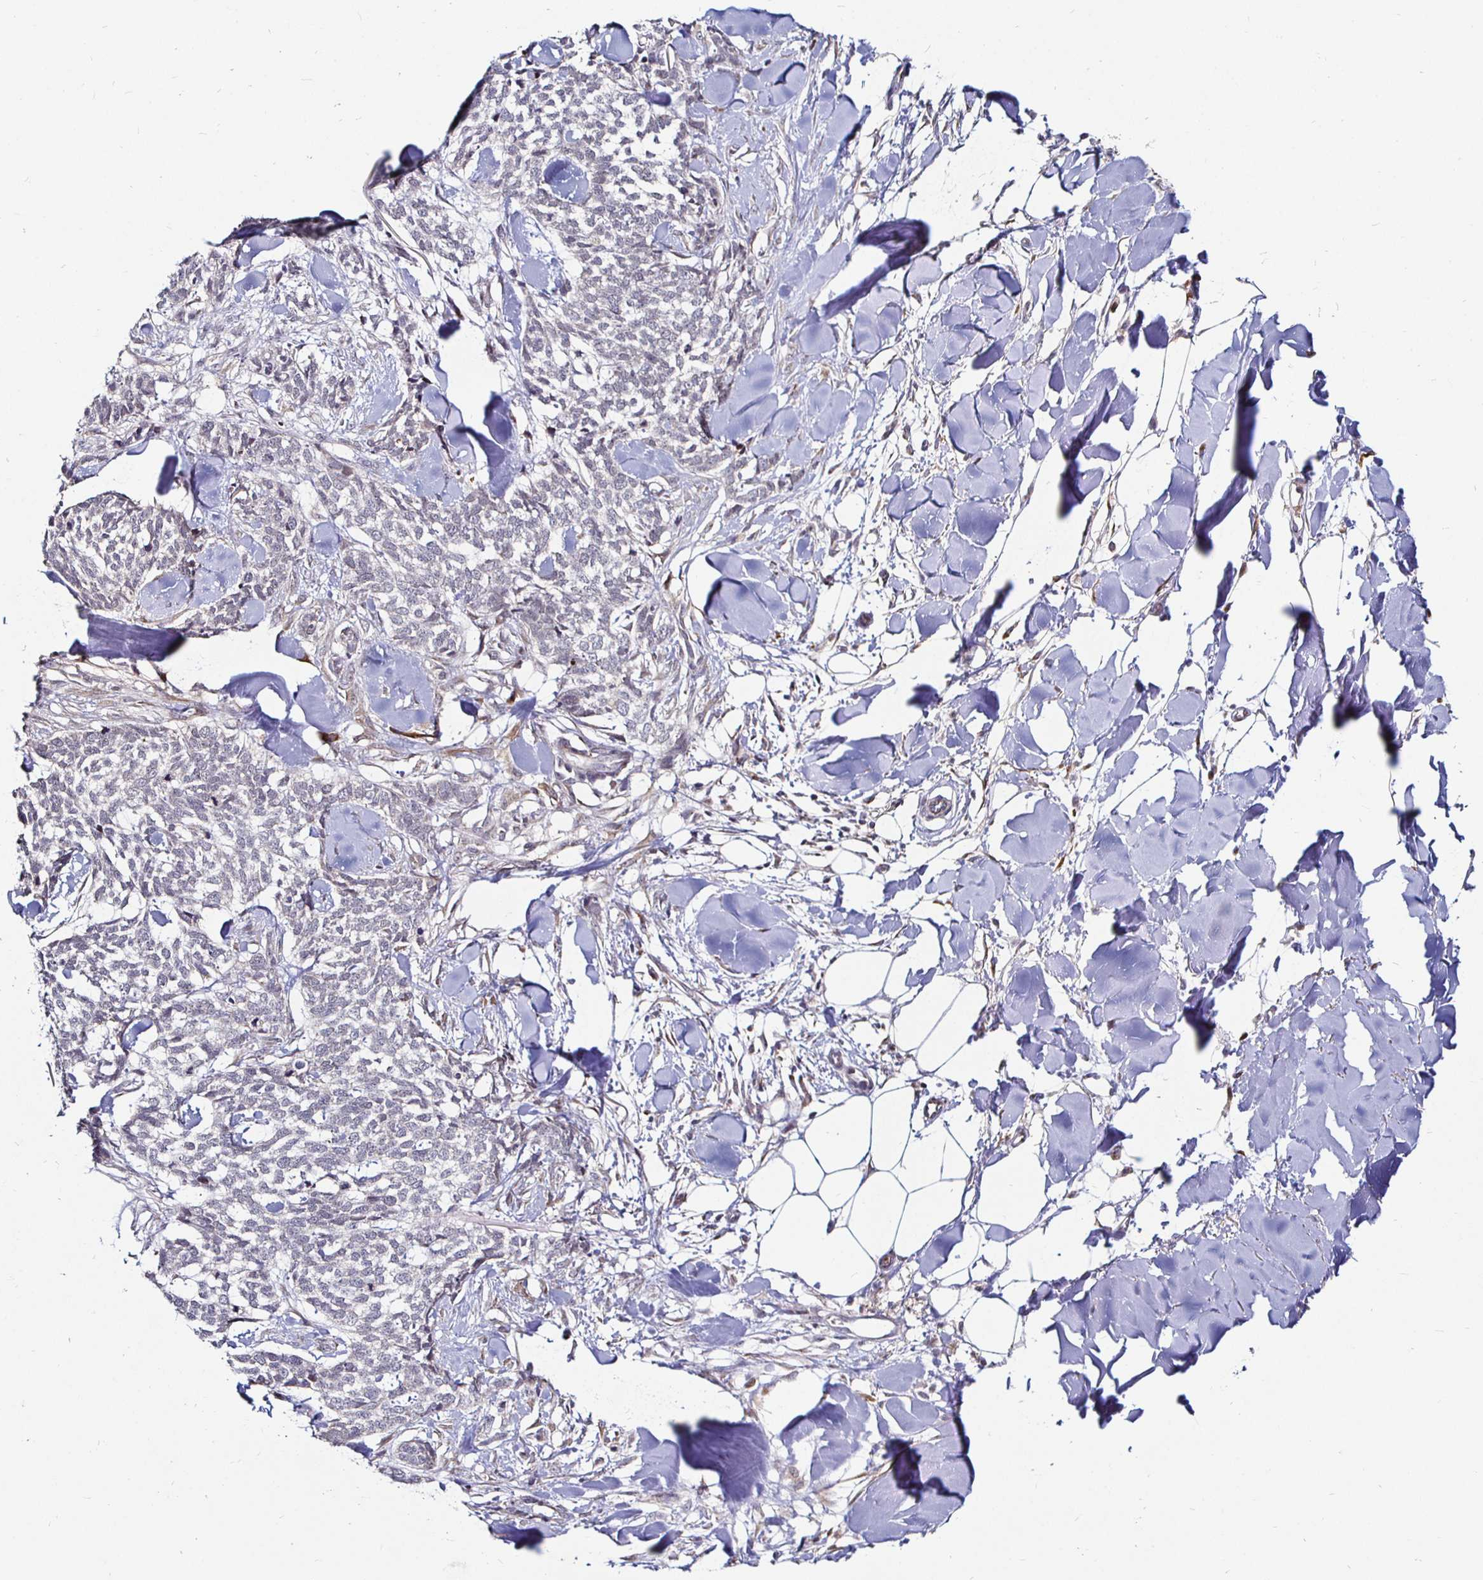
{"staining": {"intensity": "negative", "quantity": "none", "location": "none"}, "tissue": "skin cancer", "cell_type": "Tumor cells", "image_type": "cancer", "snomed": [{"axis": "morphology", "description": "Basal cell carcinoma"}, {"axis": "topography", "description": "Skin"}], "caption": "There is no significant staining in tumor cells of skin basal cell carcinoma. (Brightfield microscopy of DAB (3,3'-diaminobenzidine) immunohistochemistry (IHC) at high magnification).", "gene": "ATG3", "patient": {"sex": "female", "age": 59}}